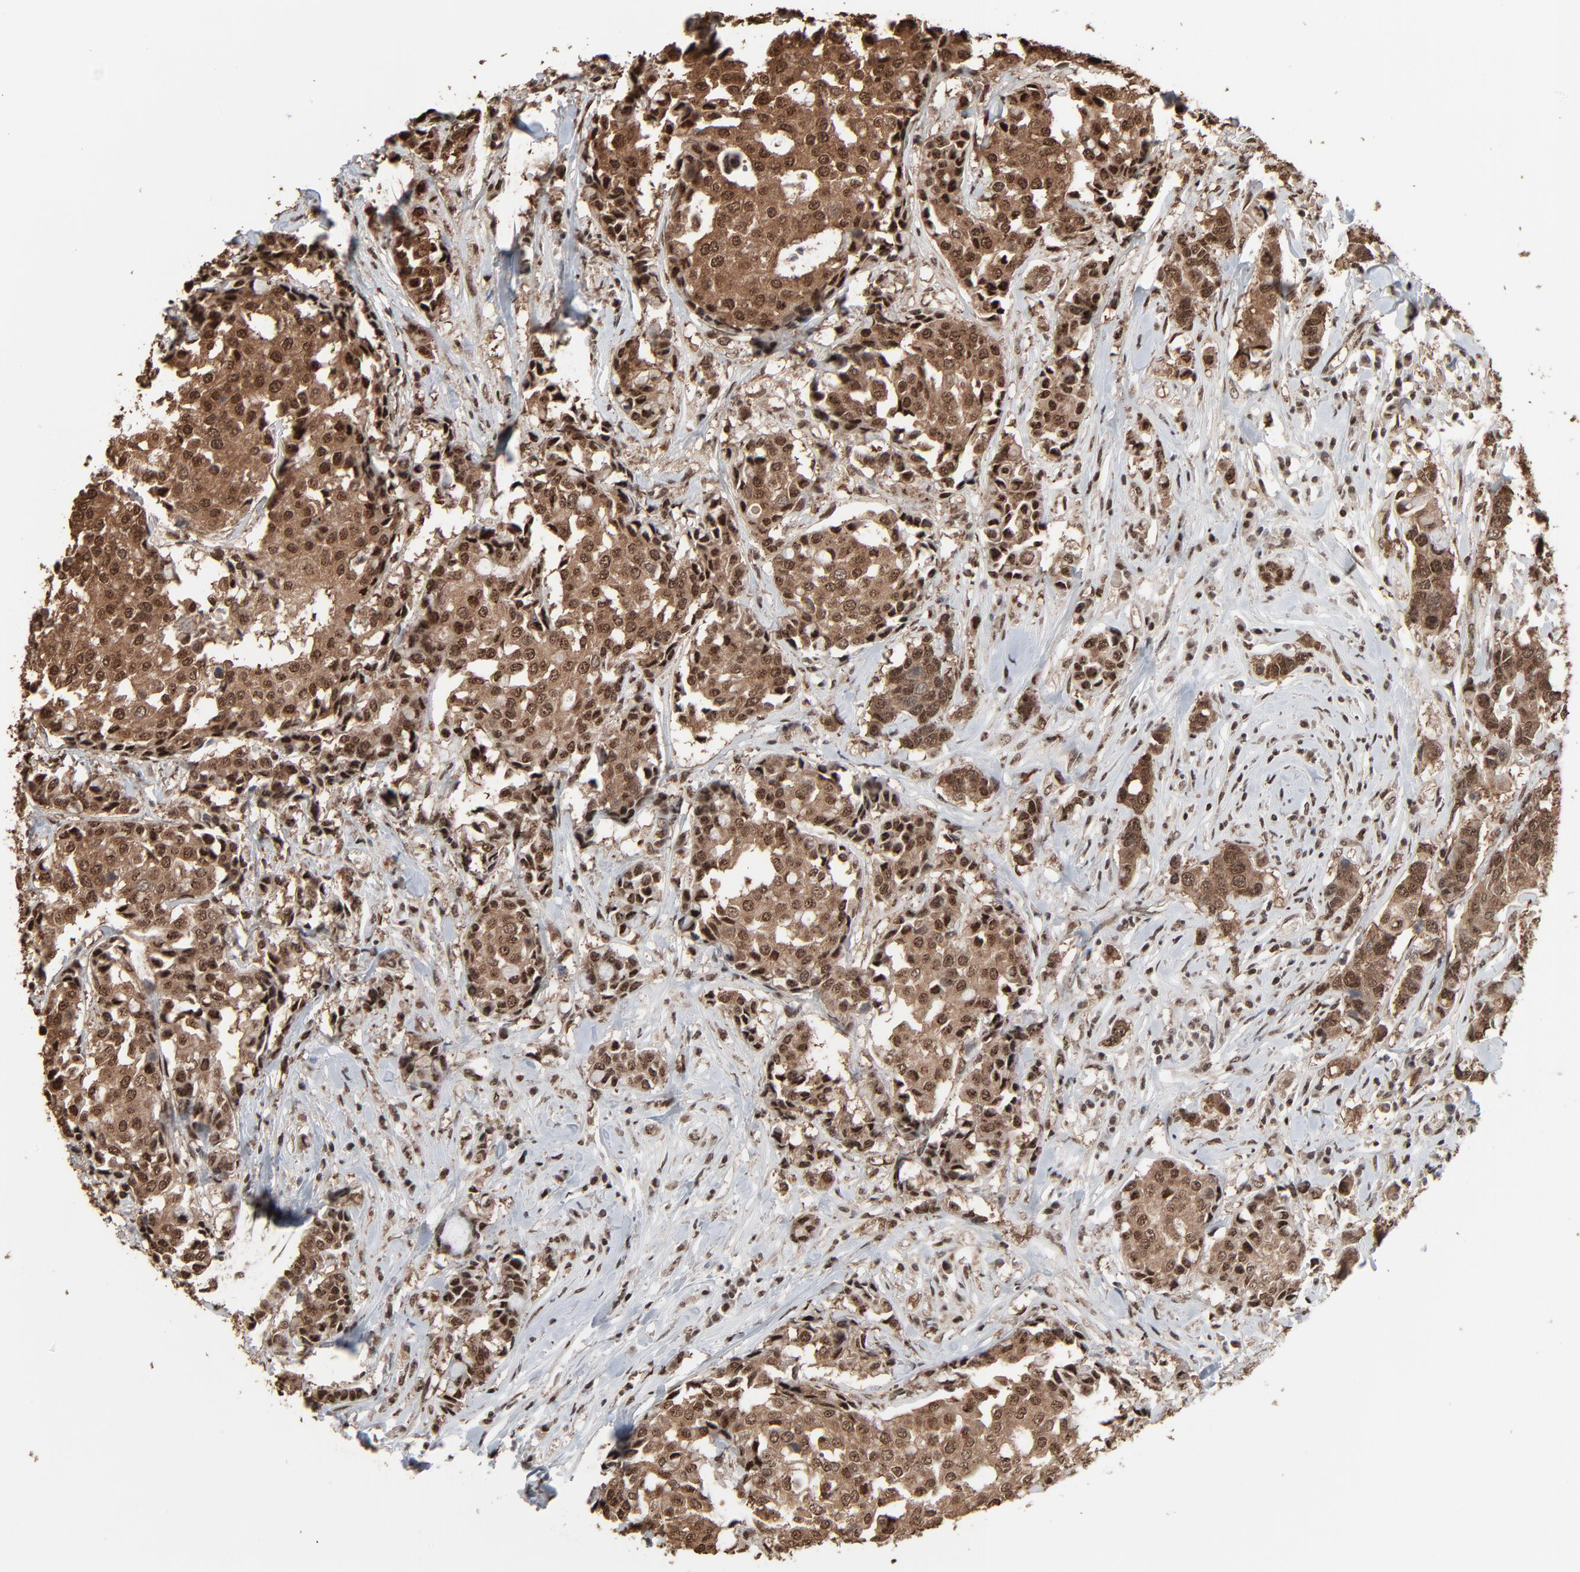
{"staining": {"intensity": "strong", "quantity": ">75%", "location": "cytoplasmic/membranous,nuclear"}, "tissue": "breast cancer", "cell_type": "Tumor cells", "image_type": "cancer", "snomed": [{"axis": "morphology", "description": "Duct carcinoma"}, {"axis": "topography", "description": "Breast"}], "caption": "This is an image of immunohistochemistry (IHC) staining of breast cancer (invasive ductal carcinoma), which shows strong expression in the cytoplasmic/membranous and nuclear of tumor cells.", "gene": "MEIS2", "patient": {"sex": "female", "age": 27}}